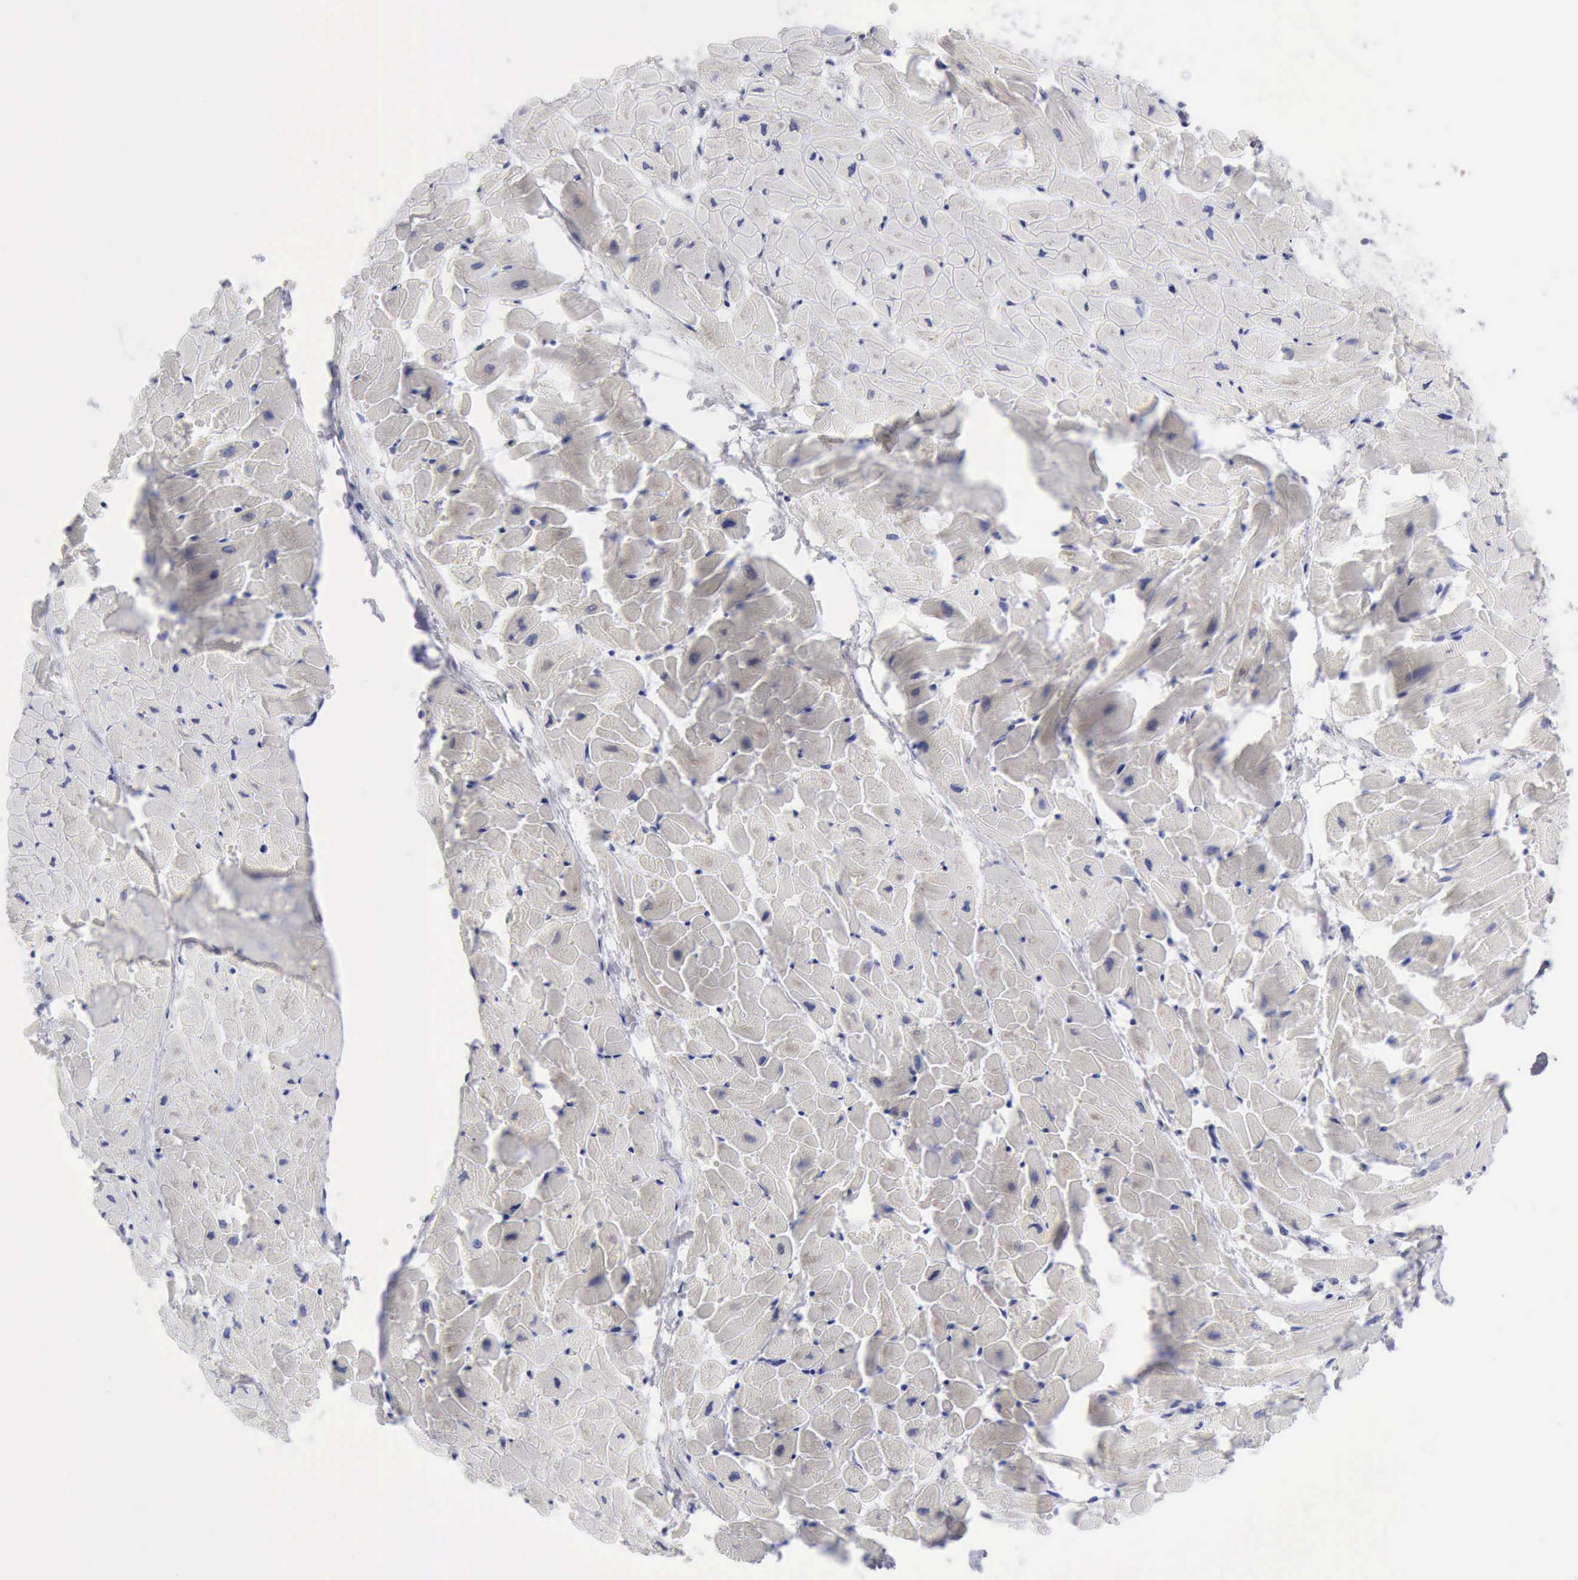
{"staining": {"intensity": "weak", "quantity": "25%-75%", "location": "cytoplasmic/membranous"}, "tissue": "heart muscle", "cell_type": "Cardiomyocytes", "image_type": "normal", "snomed": [{"axis": "morphology", "description": "Normal tissue, NOS"}, {"axis": "topography", "description": "Heart"}], "caption": "Cardiomyocytes show weak cytoplasmic/membranous expression in approximately 25%-75% of cells in unremarkable heart muscle. The protein is stained brown, and the nuclei are stained in blue (DAB (3,3'-diaminobenzidine) IHC with brightfield microscopy, high magnification).", "gene": "ANGEL1", "patient": {"sex": "female", "age": 19}}